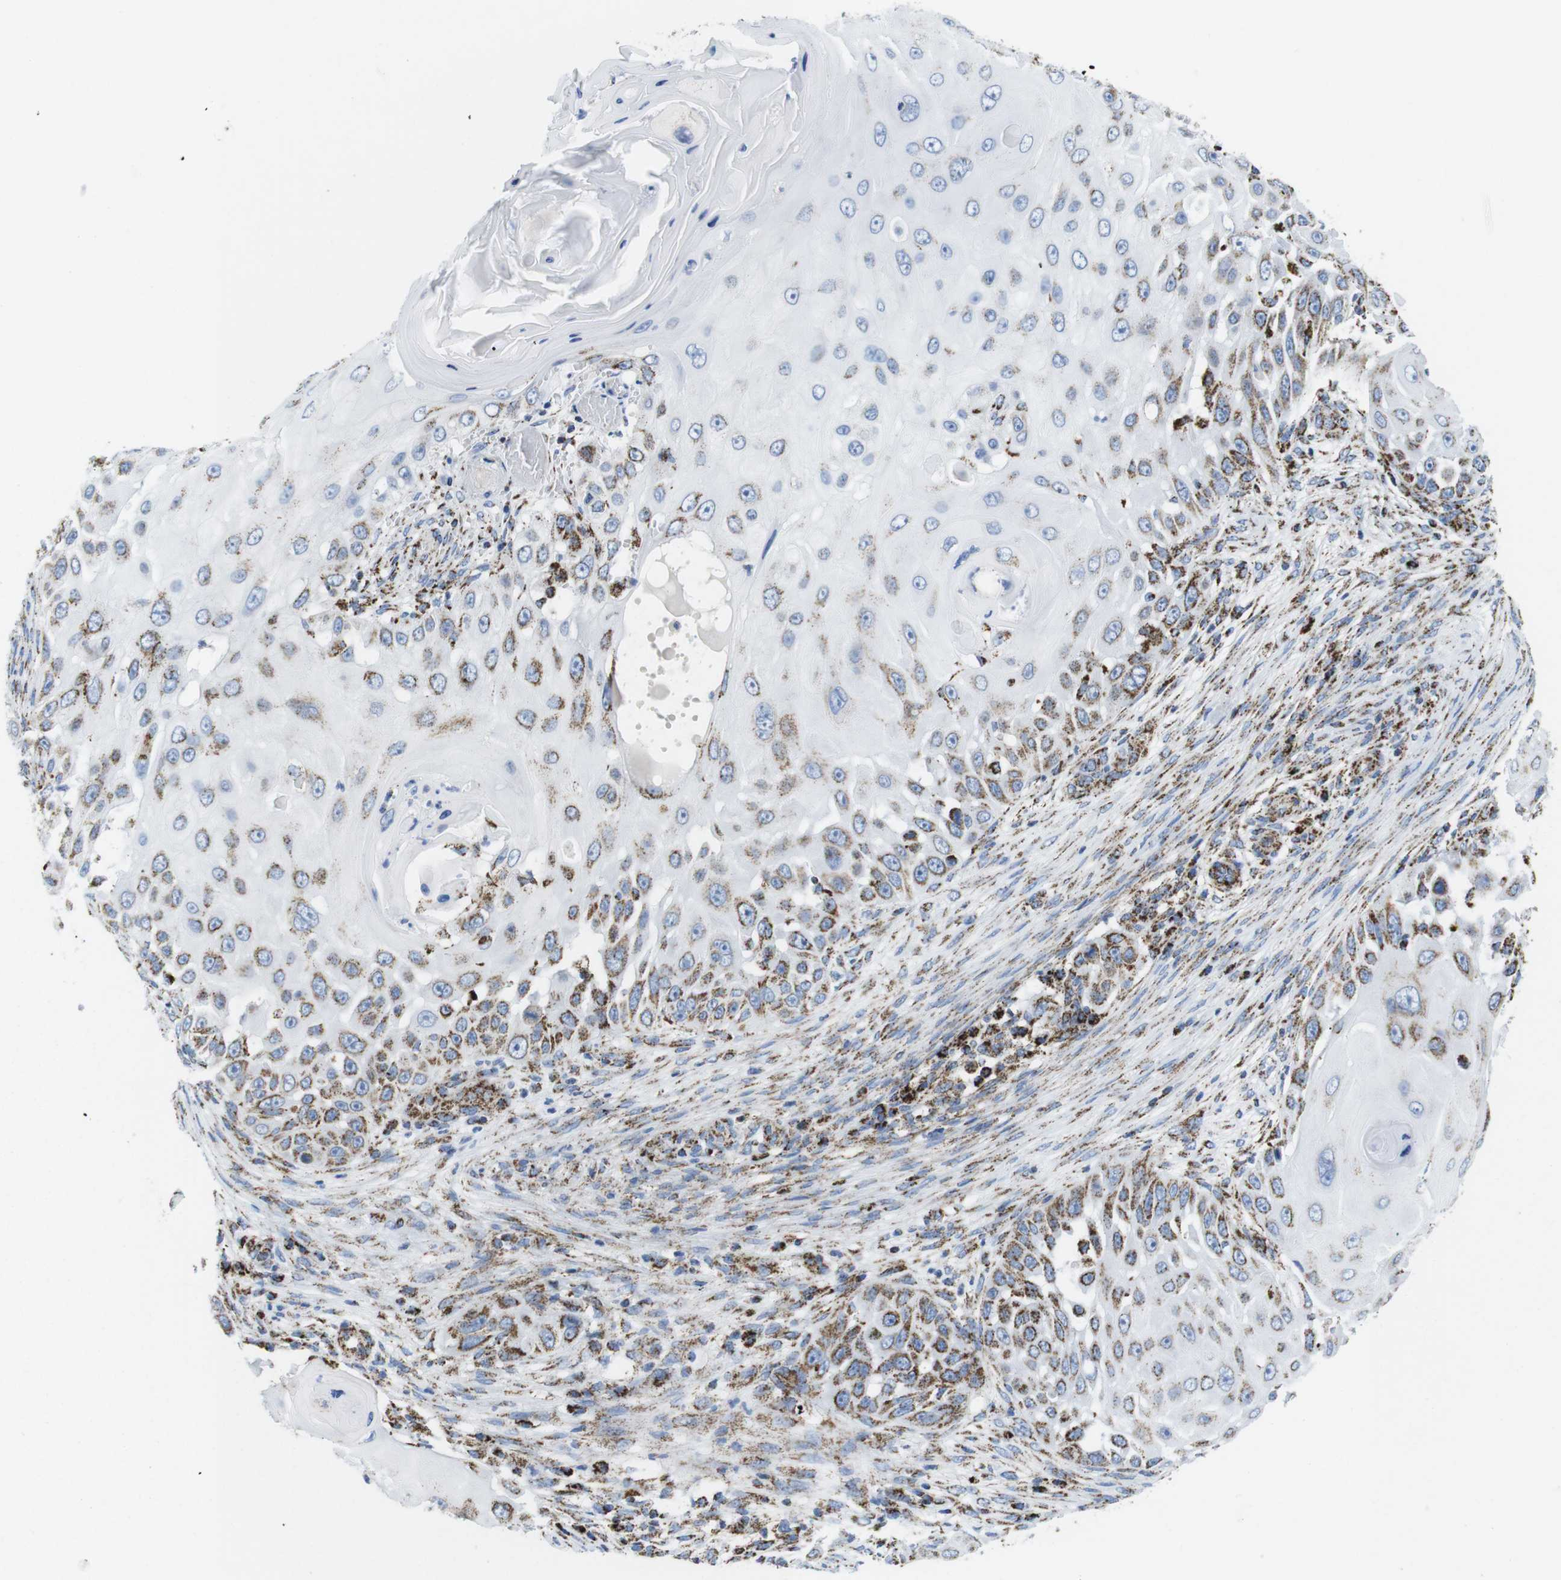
{"staining": {"intensity": "moderate", "quantity": "25%-75%", "location": "cytoplasmic/membranous"}, "tissue": "skin cancer", "cell_type": "Tumor cells", "image_type": "cancer", "snomed": [{"axis": "morphology", "description": "Squamous cell carcinoma, NOS"}, {"axis": "topography", "description": "Skin"}], "caption": "Immunohistochemistry (IHC) staining of squamous cell carcinoma (skin), which demonstrates medium levels of moderate cytoplasmic/membranous expression in about 25%-75% of tumor cells indicating moderate cytoplasmic/membranous protein staining. The staining was performed using DAB (brown) for protein detection and nuclei were counterstained in hematoxylin (blue).", "gene": "ATP5PO", "patient": {"sex": "female", "age": 44}}